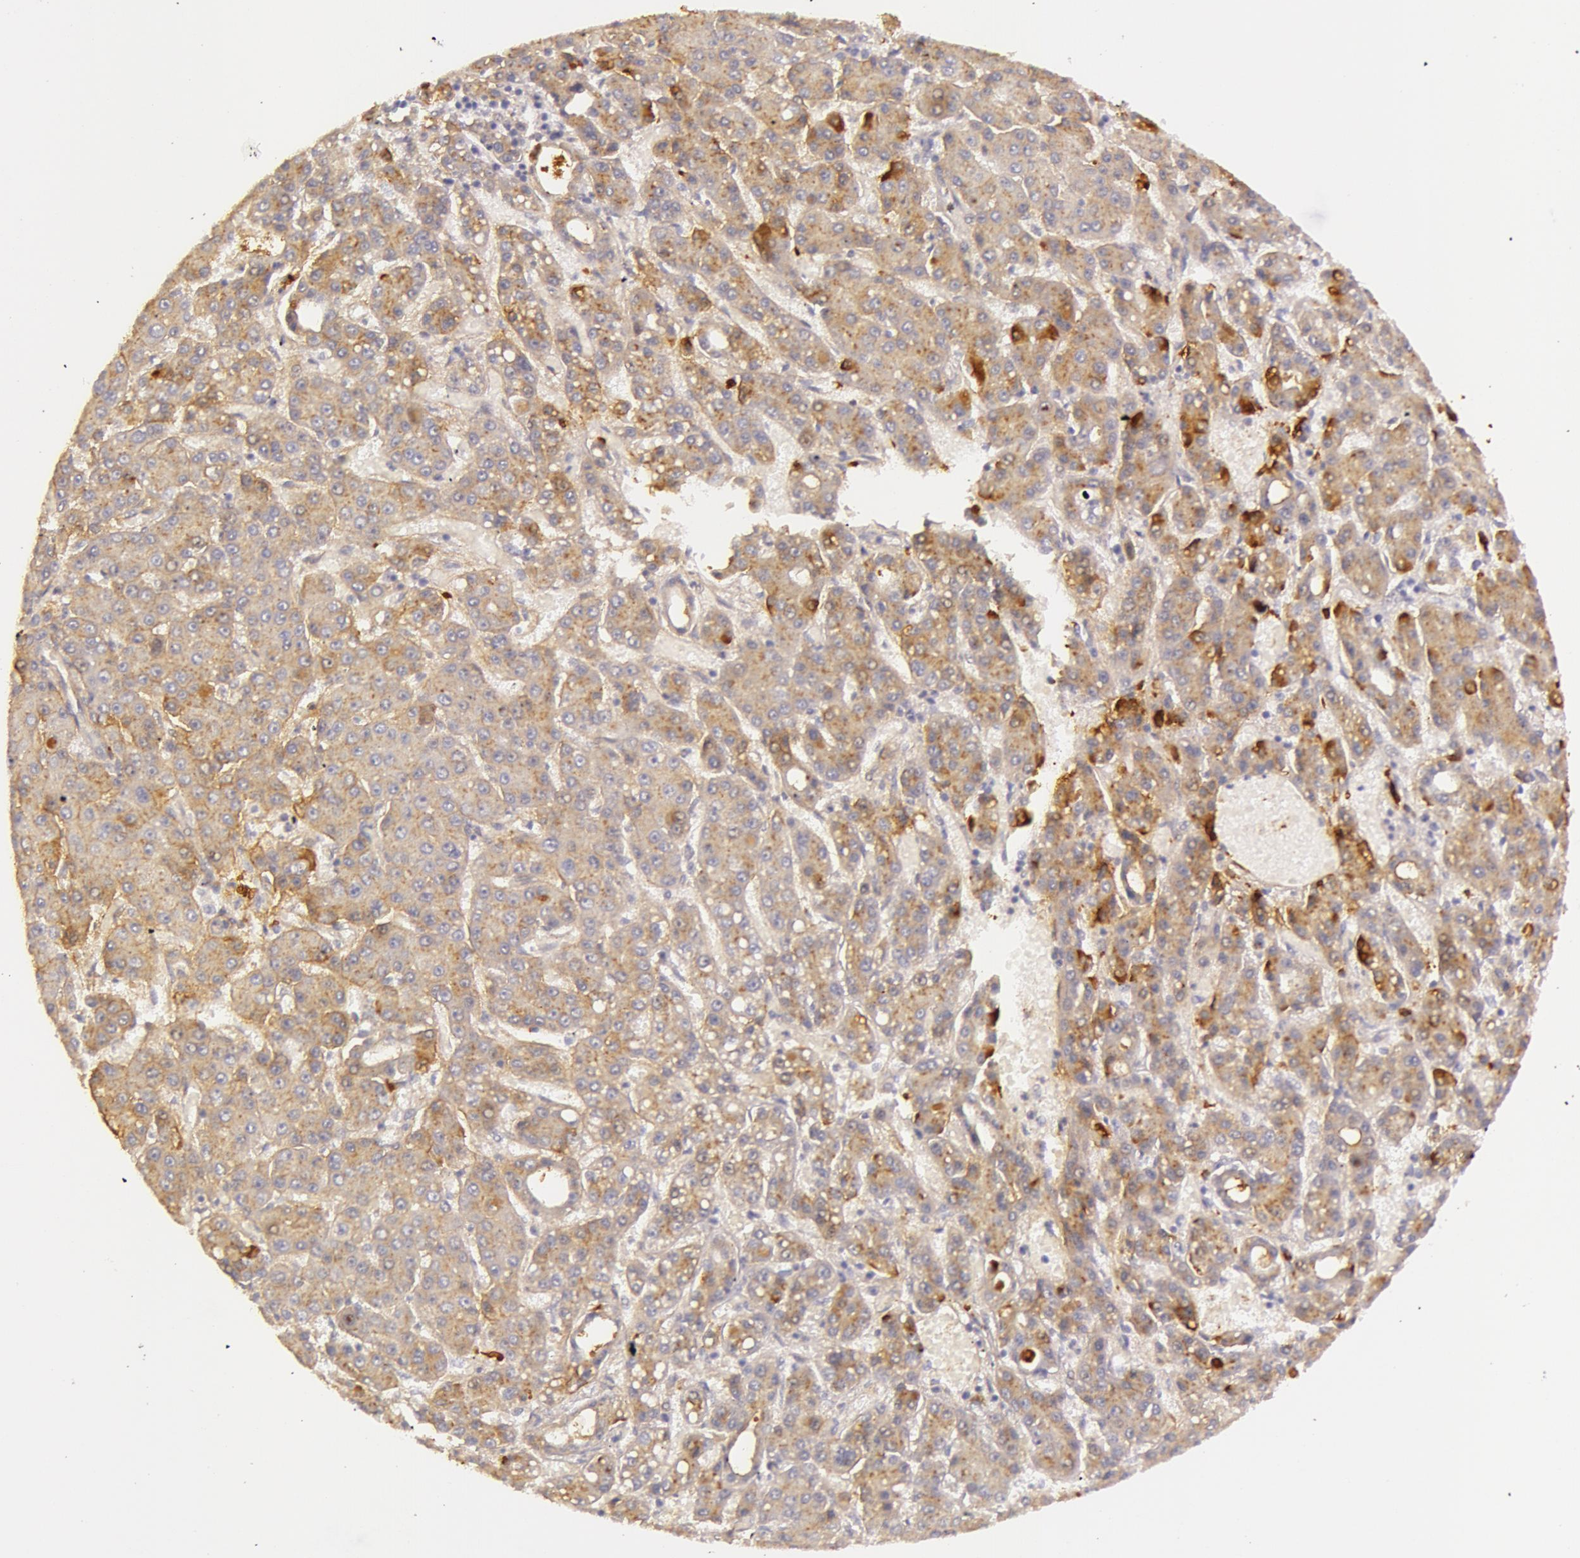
{"staining": {"intensity": "moderate", "quantity": ">75%", "location": "cytoplasmic/membranous"}, "tissue": "liver cancer", "cell_type": "Tumor cells", "image_type": "cancer", "snomed": [{"axis": "morphology", "description": "Carcinoma, Hepatocellular, NOS"}, {"axis": "topography", "description": "Liver"}], "caption": "IHC micrograph of neoplastic tissue: hepatocellular carcinoma (liver) stained using IHC displays medium levels of moderate protein expression localized specifically in the cytoplasmic/membranous of tumor cells, appearing as a cytoplasmic/membranous brown color.", "gene": "C4BPA", "patient": {"sex": "male", "age": 69}}